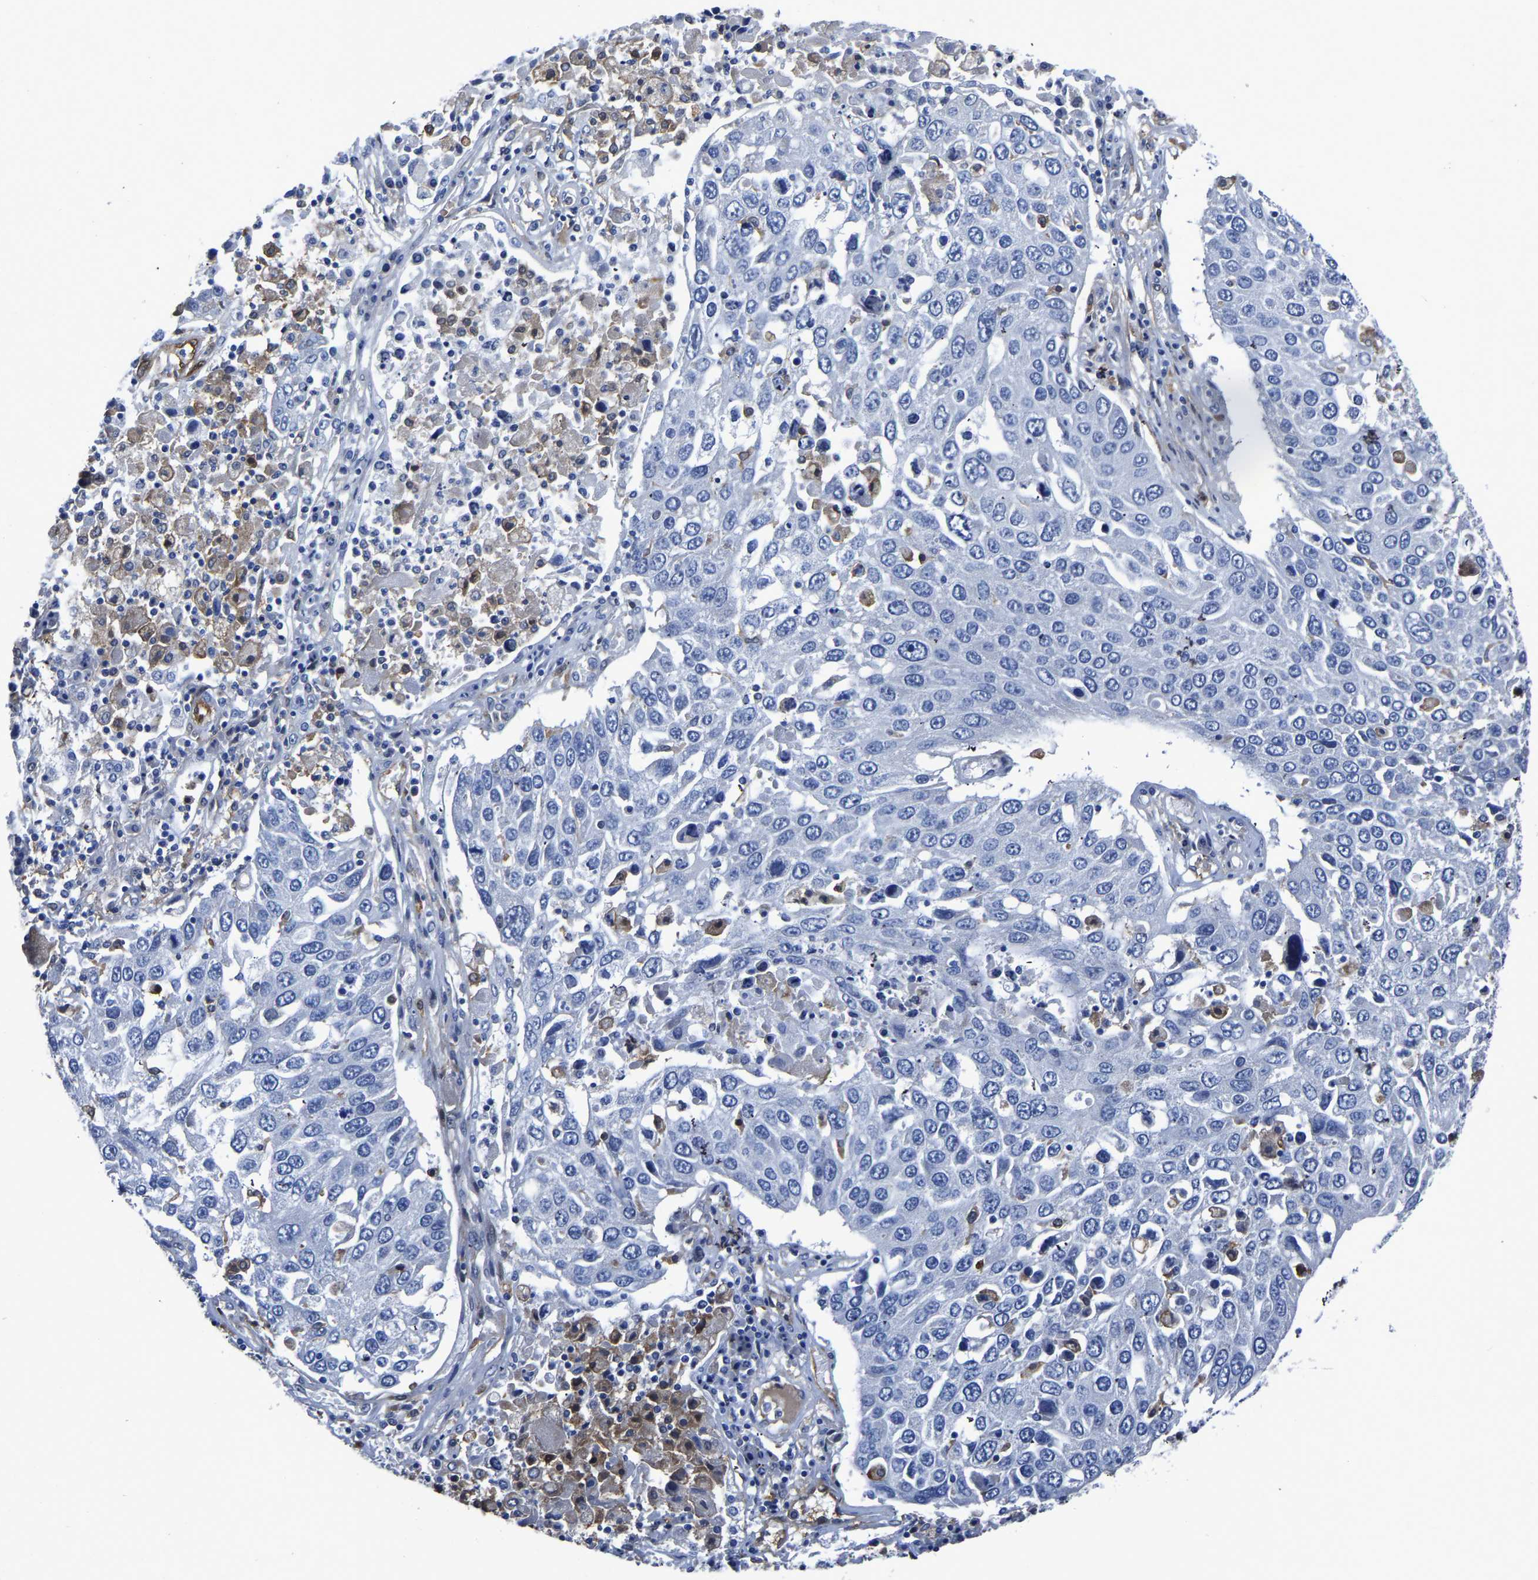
{"staining": {"intensity": "negative", "quantity": "none", "location": "none"}, "tissue": "lung cancer", "cell_type": "Tumor cells", "image_type": "cancer", "snomed": [{"axis": "morphology", "description": "Squamous cell carcinoma, NOS"}, {"axis": "topography", "description": "Lung"}], "caption": "Lung cancer (squamous cell carcinoma) was stained to show a protein in brown. There is no significant expression in tumor cells.", "gene": "ATG2B", "patient": {"sex": "male", "age": 65}}